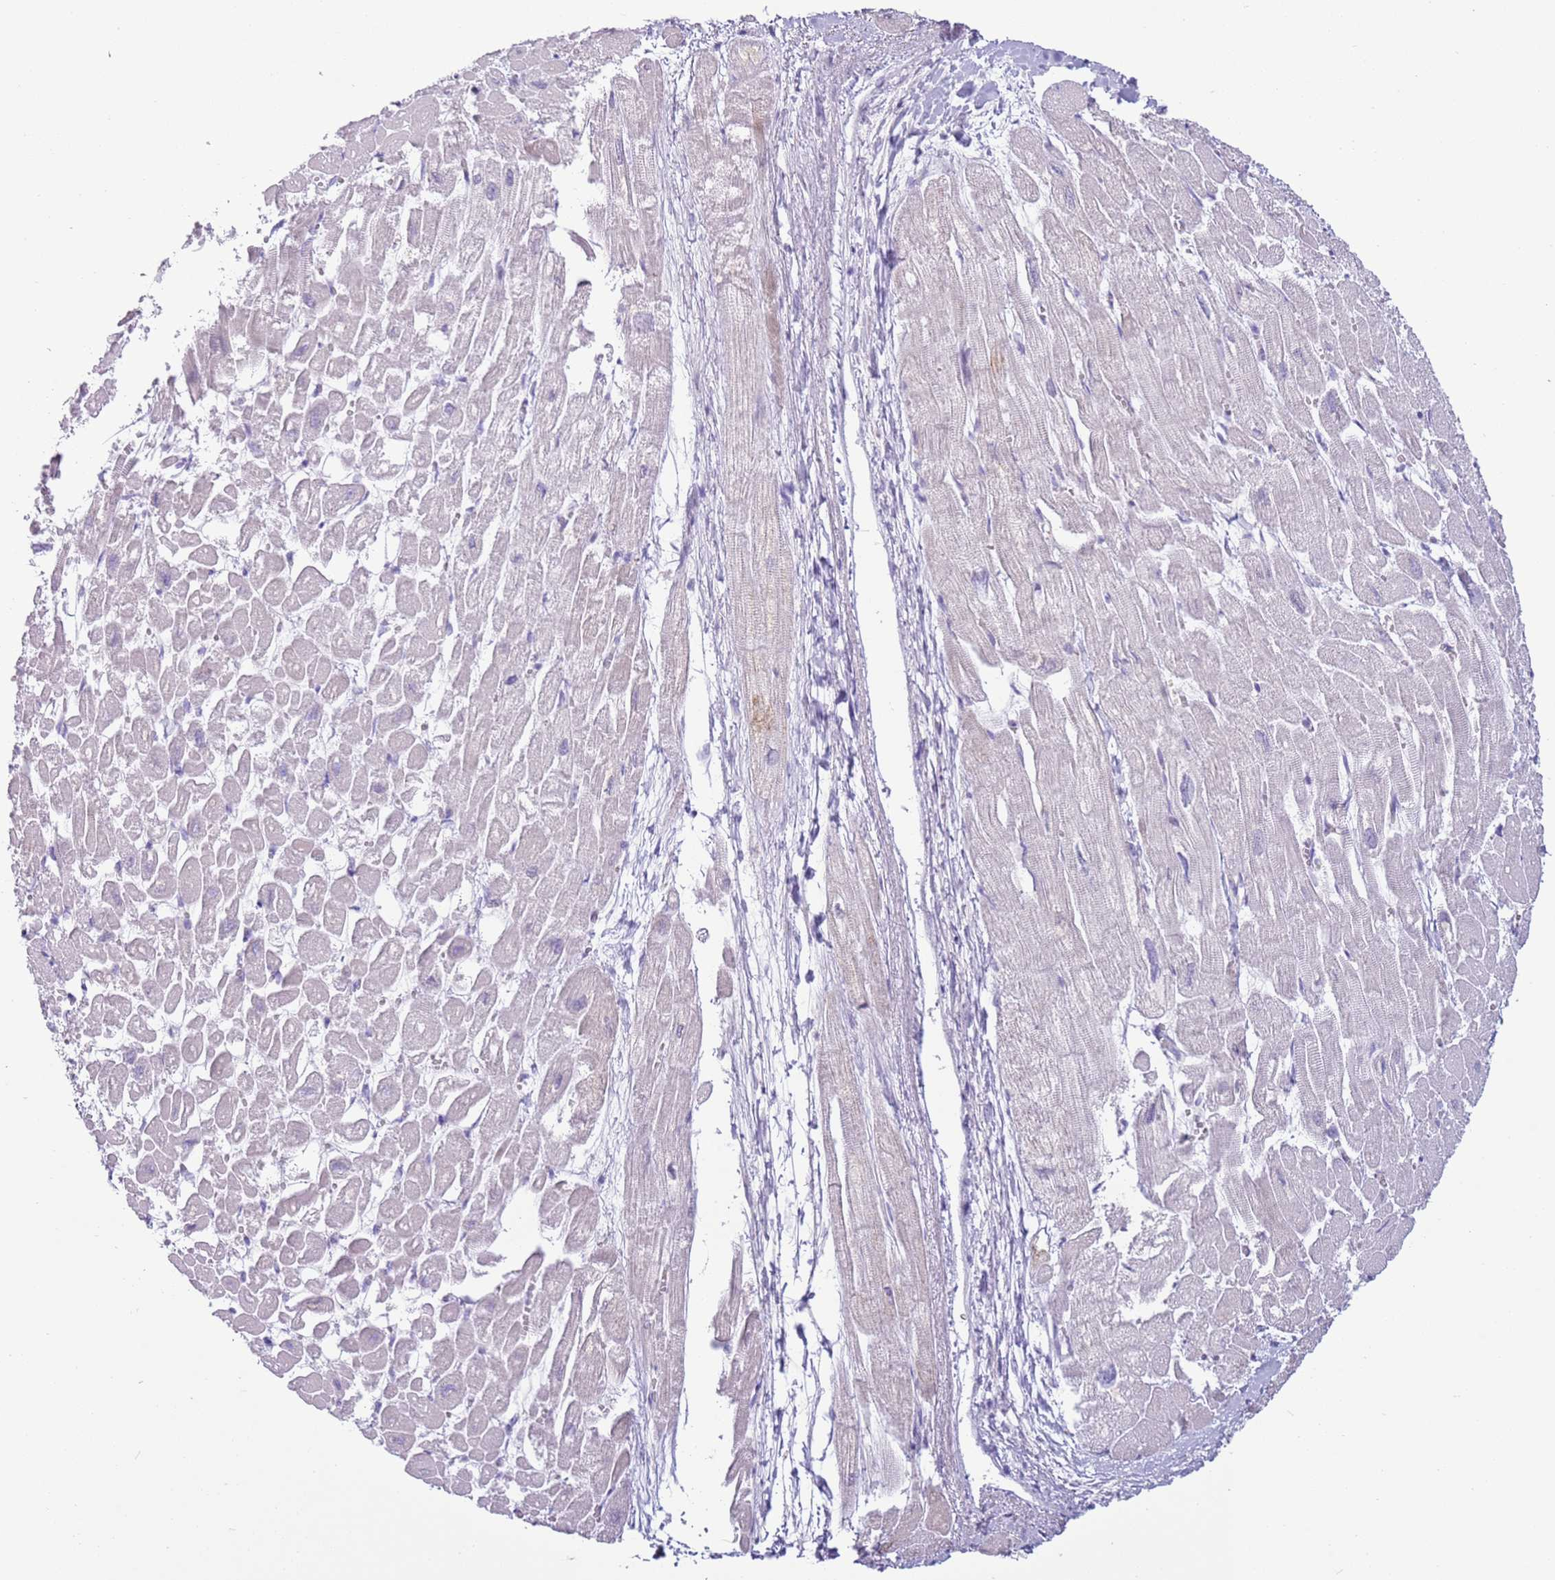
{"staining": {"intensity": "negative", "quantity": "none", "location": "none"}, "tissue": "heart muscle", "cell_type": "Cardiomyocytes", "image_type": "normal", "snomed": [{"axis": "morphology", "description": "Normal tissue, NOS"}, {"axis": "topography", "description": "Heart"}], "caption": "Unremarkable heart muscle was stained to show a protein in brown. There is no significant staining in cardiomyocytes. The staining was performed using DAB to visualize the protein expression in brown, while the nuclei were stained in blue with hematoxylin (Magnification: 20x).", "gene": "OAF", "patient": {"sex": "male", "age": 54}}